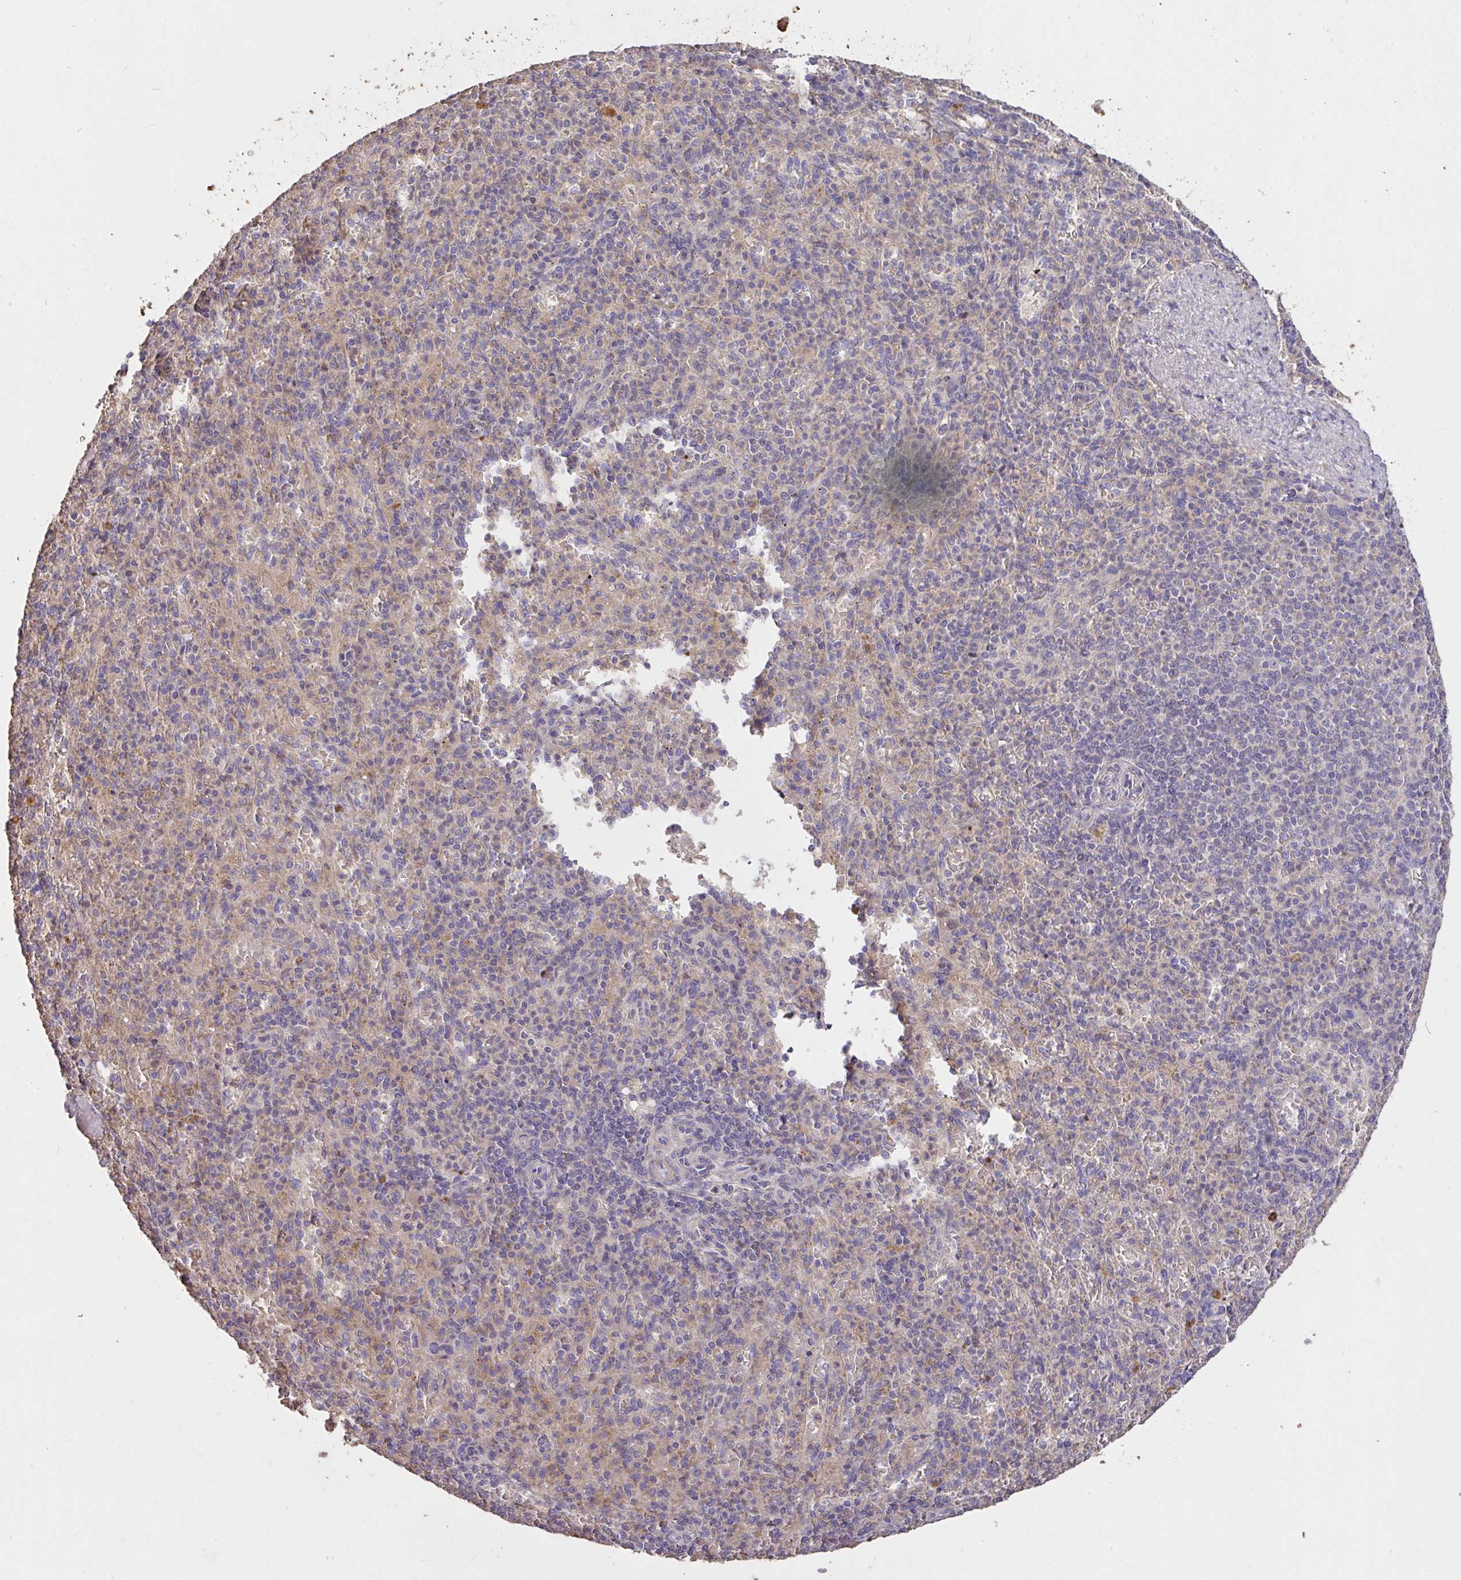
{"staining": {"intensity": "weak", "quantity": "<25%", "location": "cytoplasmic/membranous"}, "tissue": "spleen", "cell_type": "Cells in red pulp", "image_type": "normal", "snomed": [{"axis": "morphology", "description": "Normal tissue, NOS"}, {"axis": "topography", "description": "Spleen"}], "caption": "An image of human spleen is negative for staining in cells in red pulp. (Brightfield microscopy of DAB (3,3'-diaminobenzidine) immunohistochemistry at high magnification).", "gene": "FCER1A", "patient": {"sex": "female", "age": 74}}